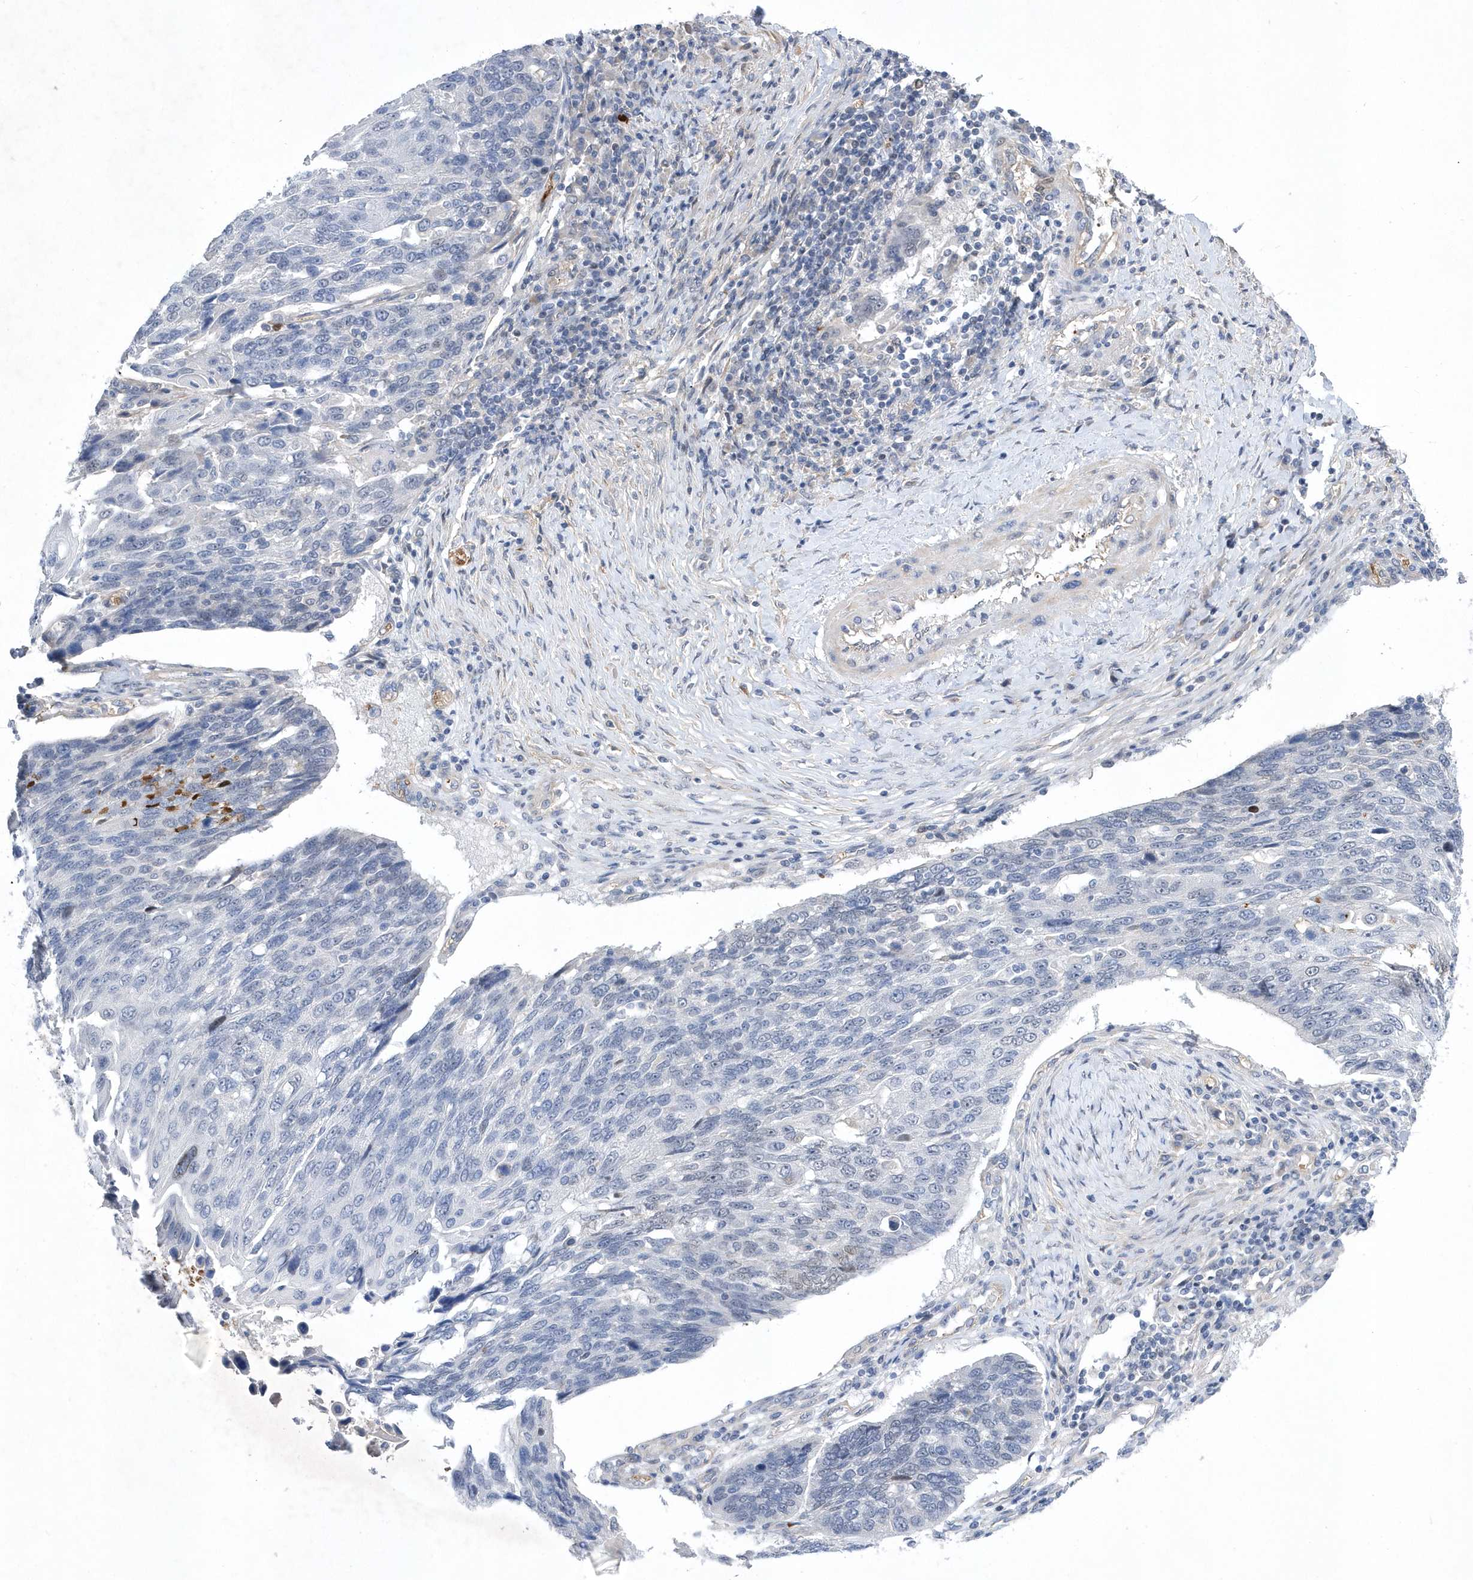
{"staining": {"intensity": "negative", "quantity": "none", "location": "none"}, "tissue": "lung cancer", "cell_type": "Tumor cells", "image_type": "cancer", "snomed": [{"axis": "morphology", "description": "Squamous cell carcinoma, NOS"}, {"axis": "topography", "description": "Lung"}], "caption": "Tumor cells show no significant staining in squamous cell carcinoma (lung).", "gene": "ZNF875", "patient": {"sex": "male", "age": 66}}